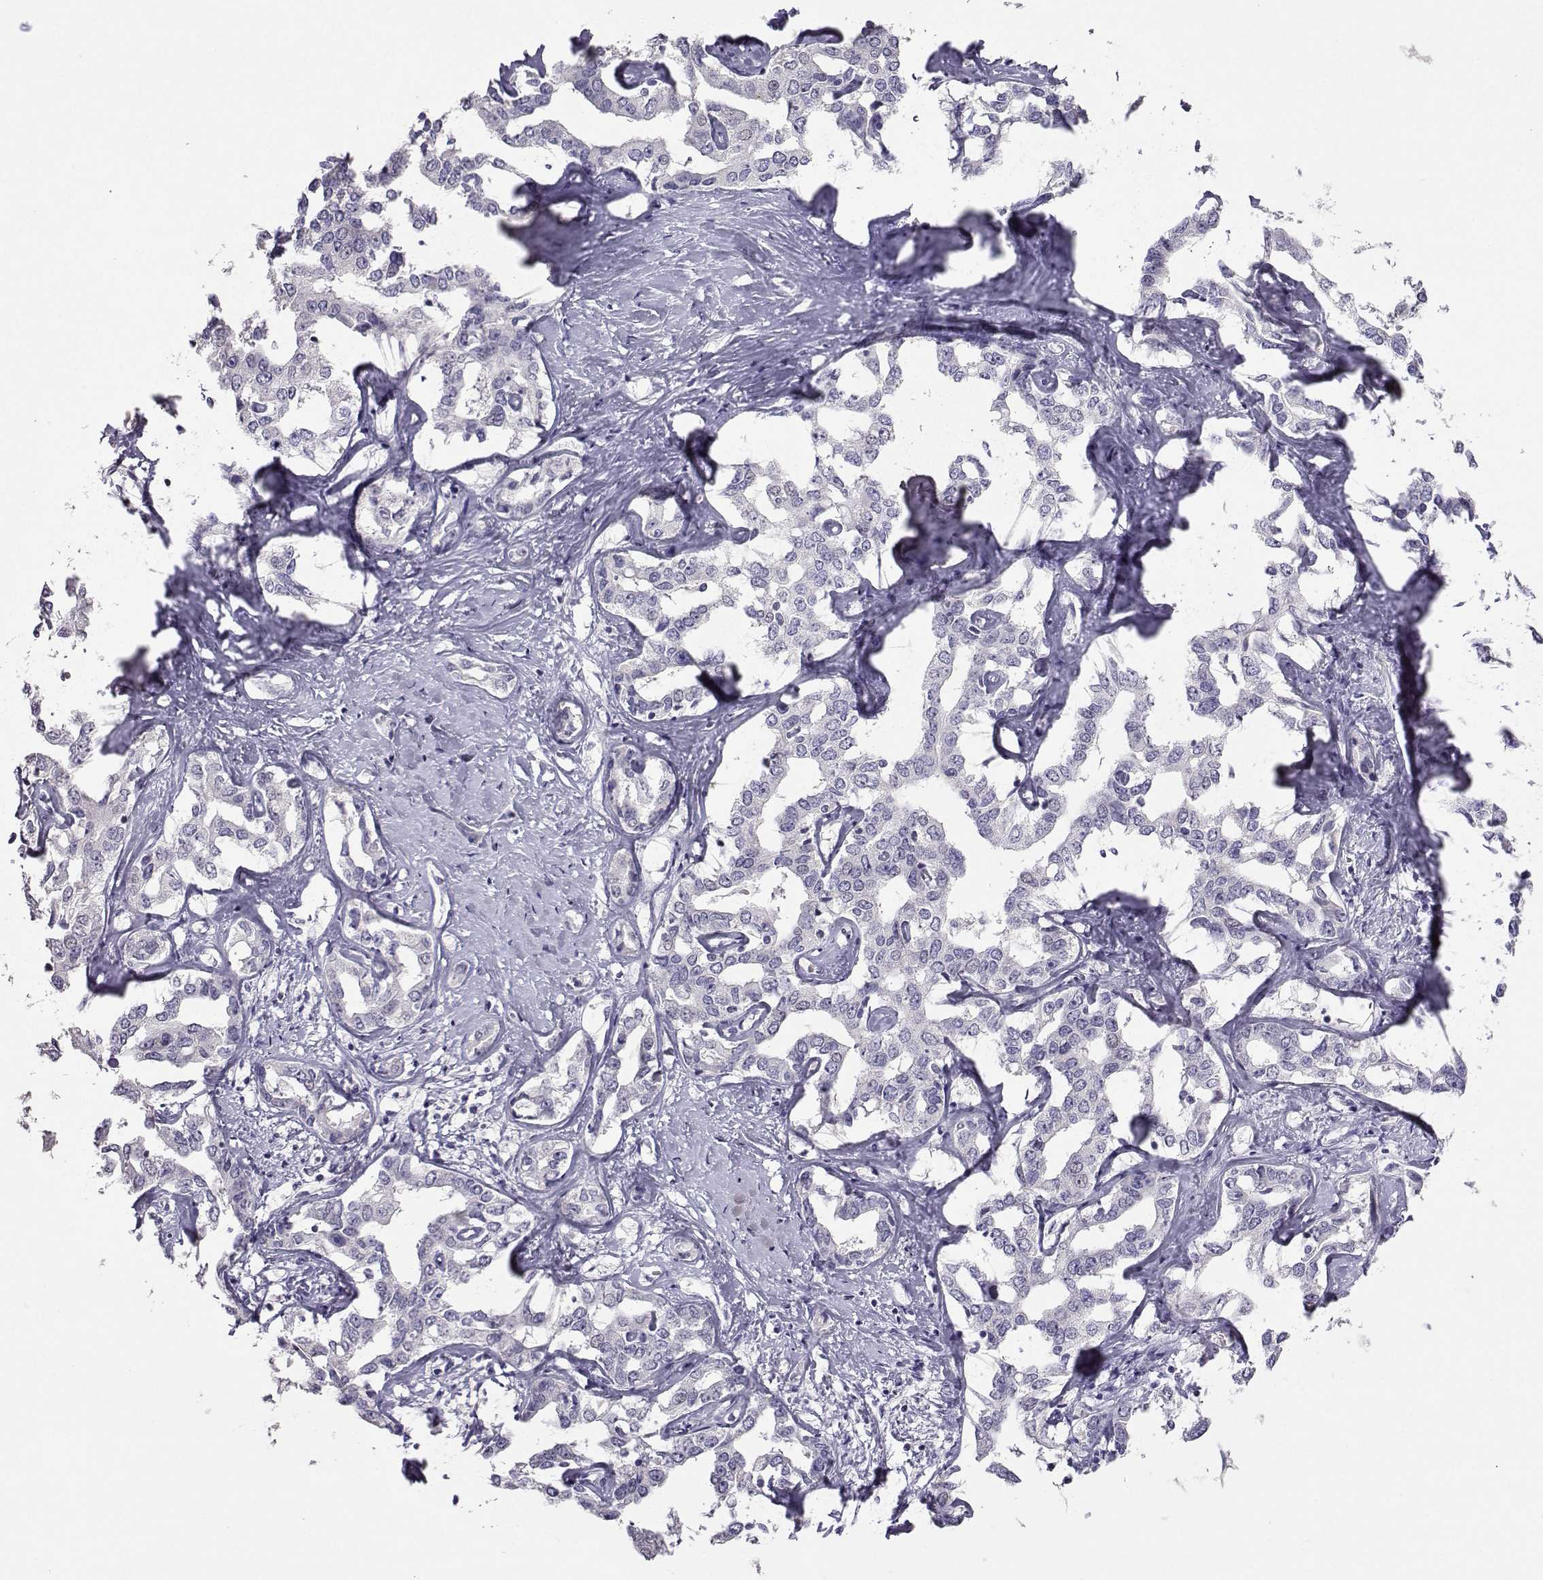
{"staining": {"intensity": "negative", "quantity": "none", "location": "none"}, "tissue": "liver cancer", "cell_type": "Tumor cells", "image_type": "cancer", "snomed": [{"axis": "morphology", "description": "Cholangiocarcinoma"}, {"axis": "topography", "description": "Liver"}], "caption": "Liver cancer stained for a protein using IHC displays no positivity tumor cells.", "gene": "CARTPT", "patient": {"sex": "male", "age": 59}}